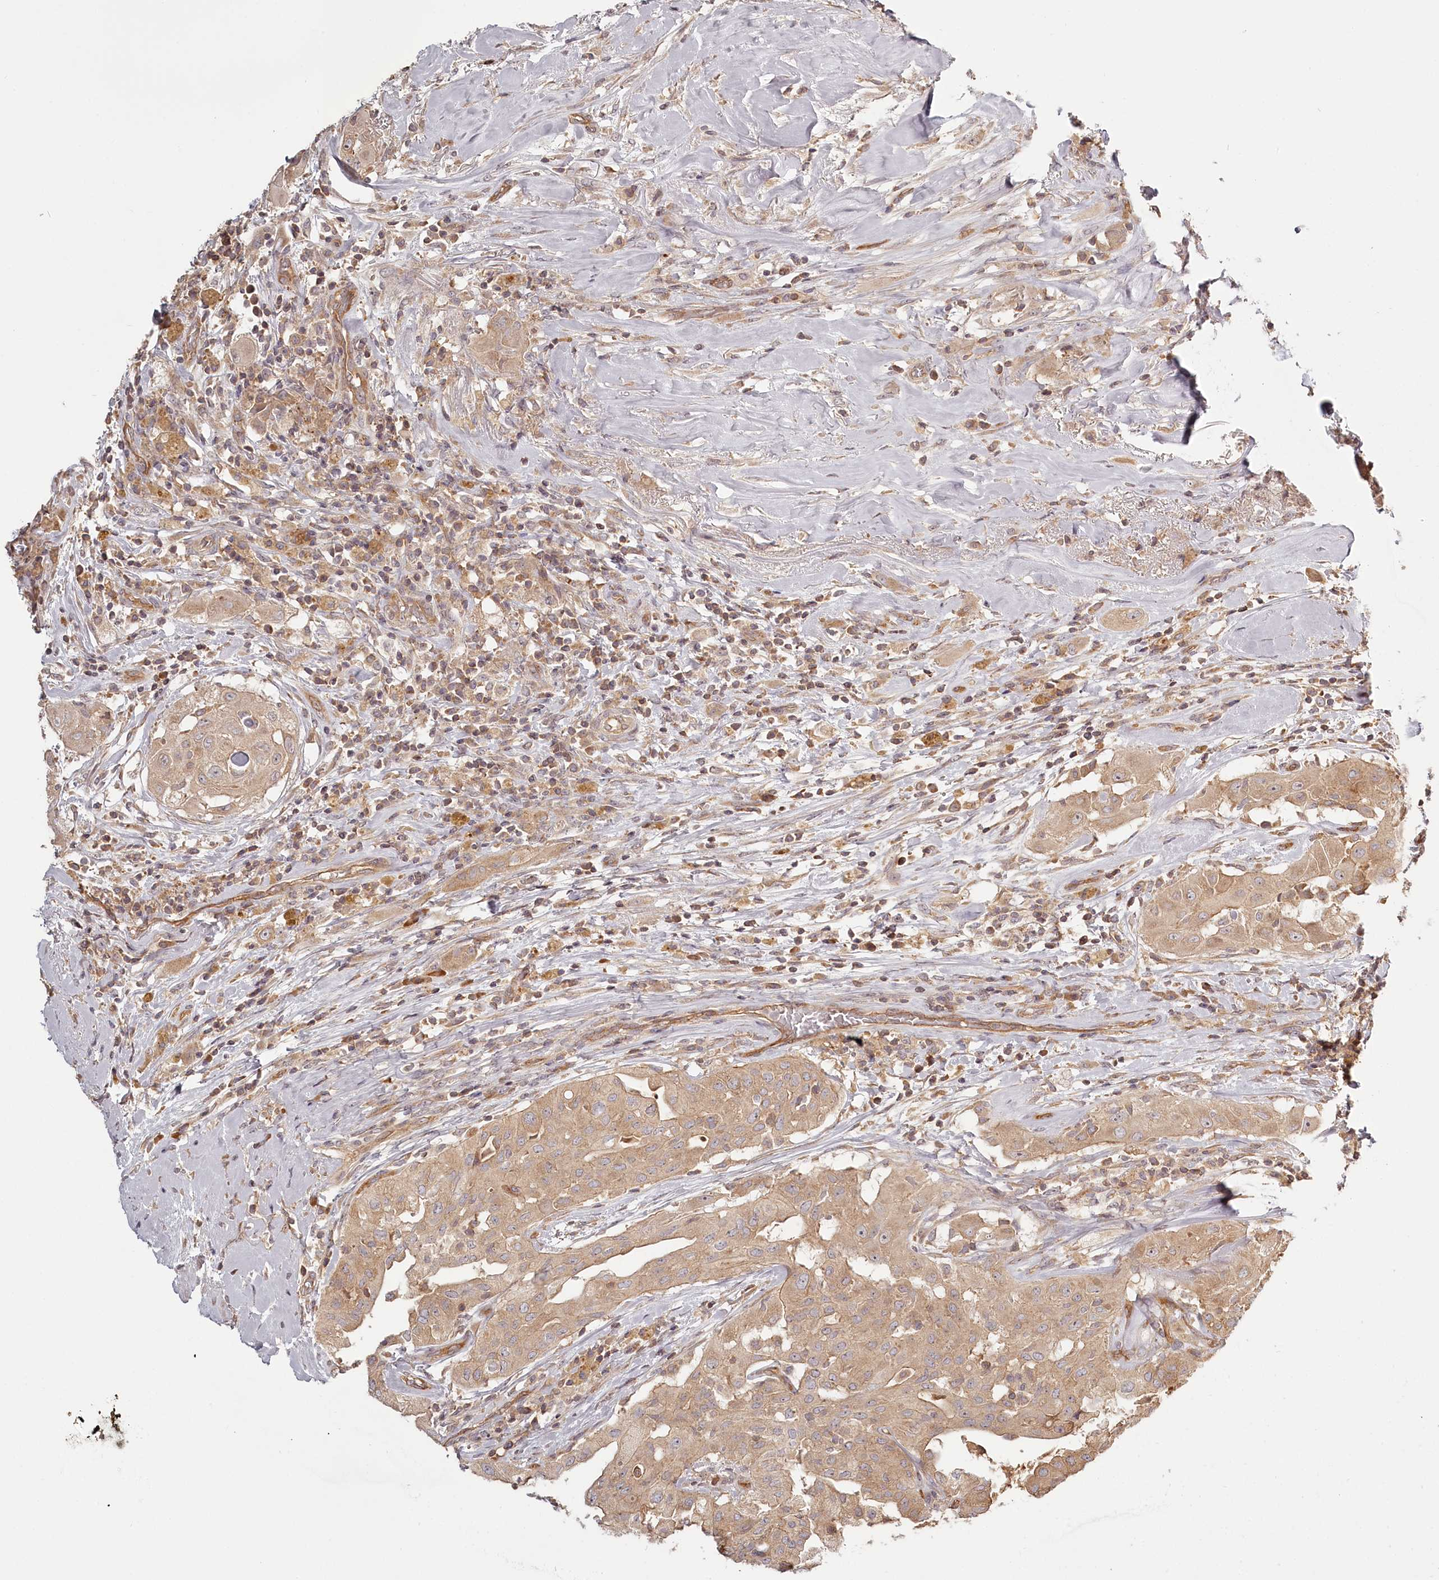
{"staining": {"intensity": "moderate", "quantity": ">75%", "location": "cytoplasmic/membranous"}, "tissue": "thyroid cancer", "cell_type": "Tumor cells", "image_type": "cancer", "snomed": [{"axis": "morphology", "description": "Papillary adenocarcinoma, NOS"}, {"axis": "topography", "description": "Thyroid gland"}], "caption": "Thyroid papillary adenocarcinoma tissue reveals moderate cytoplasmic/membranous staining in about >75% of tumor cells", "gene": "TMIE", "patient": {"sex": "female", "age": 59}}